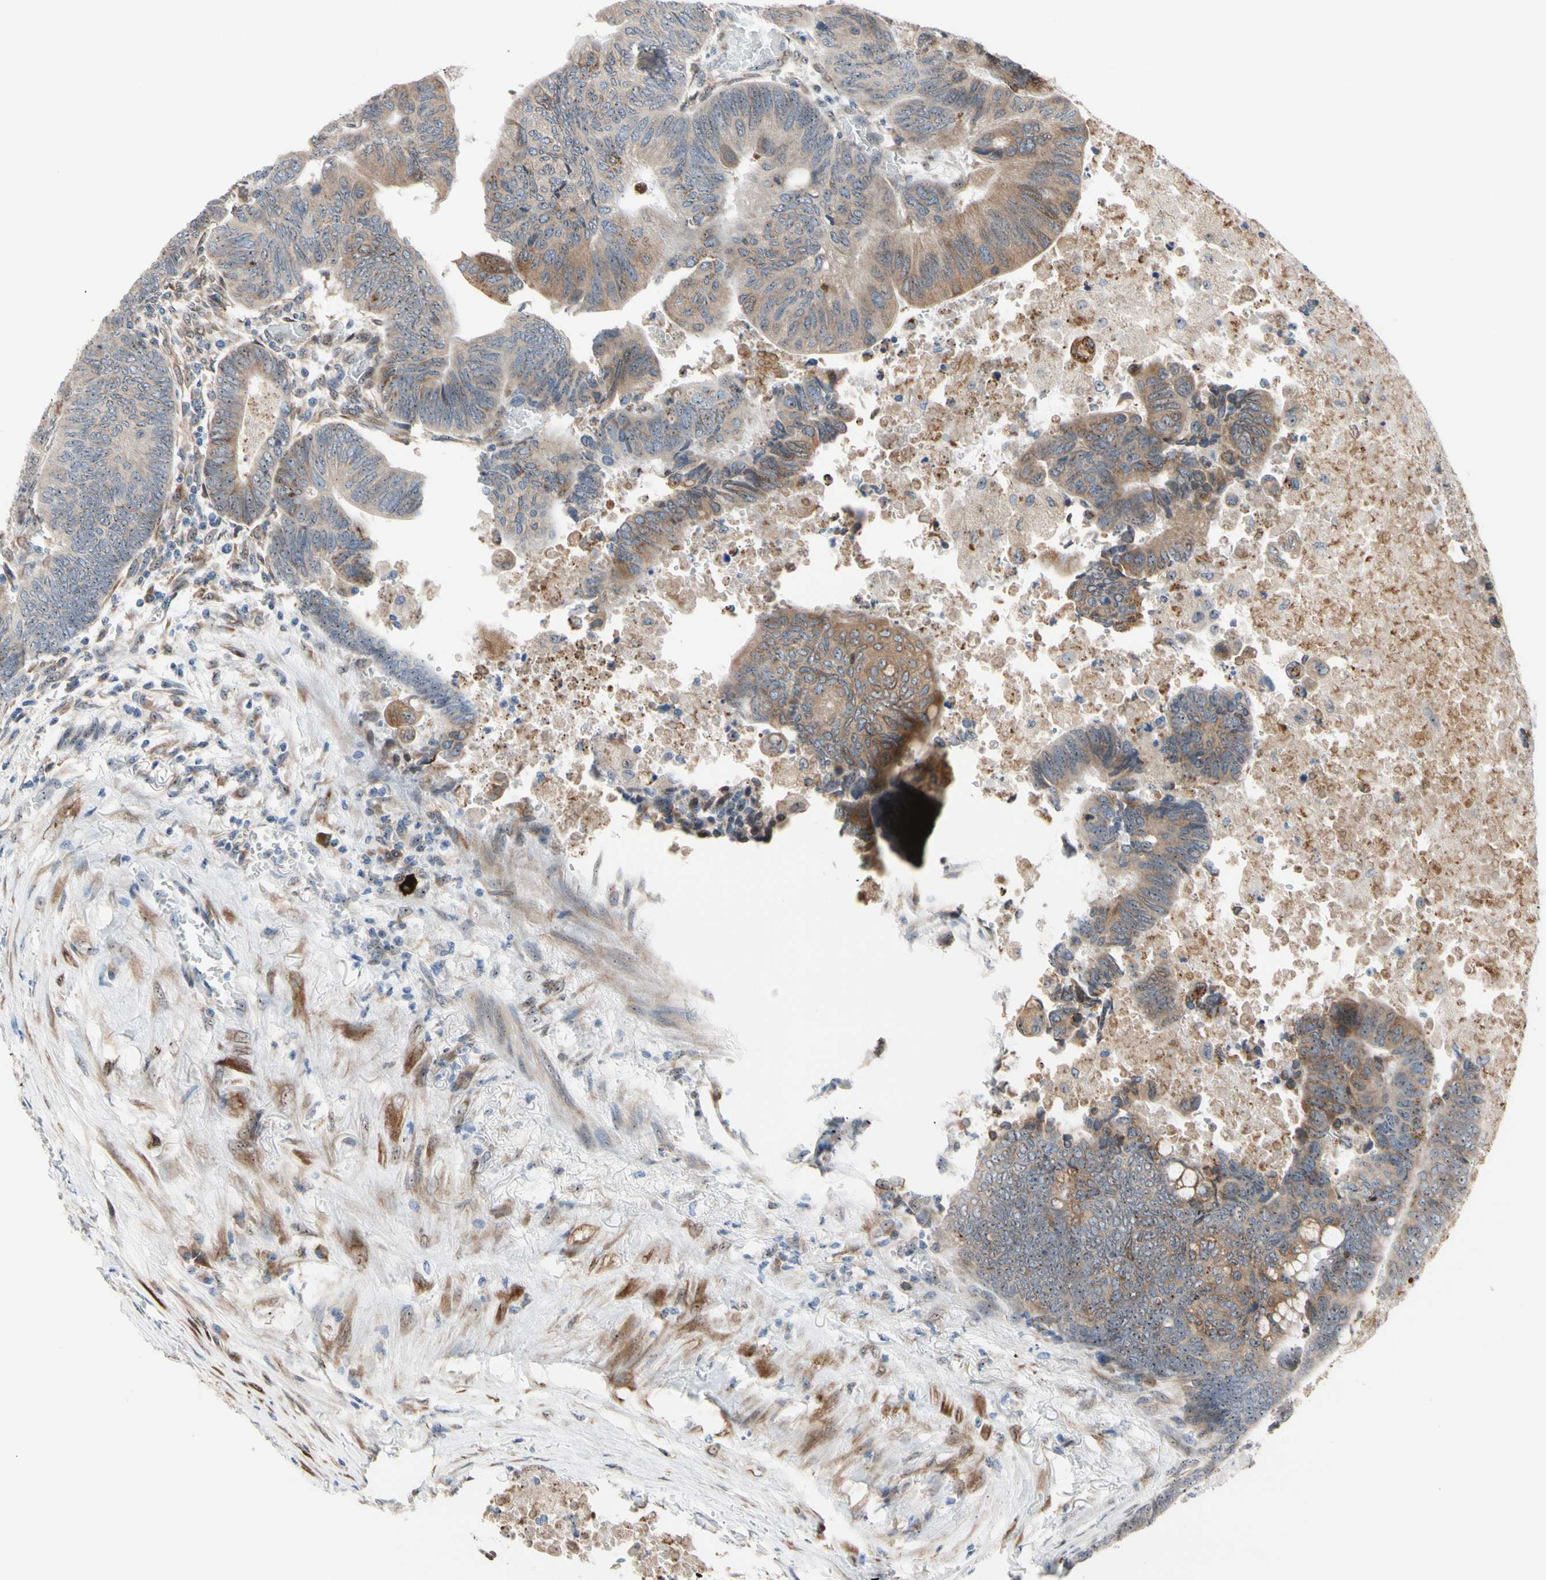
{"staining": {"intensity": "weak", "quantity": ">75%", "location": "cytoplasmic/membranous"}, "tissue": "colorectal cancer", "cell_type": "Tumor cells", "image_type": "cancer", "snomed": [{"axis": "morphology", "description": "Normal tissue, NOS"}, {"axis": "morphology", "description": "Adenocarcinoma, NOS"}, {"axis": "topography", "description": "Rectum"}, {"axis": "topography", "description": "Peripheral nerve tissue"}], "caption": "Protein analysis of colorectal cancer (adenocarcinoma) tissue shows weak cytoplasmic/membranous positivity in about >75% of tumor cells. Immunohistochemistry (ihc) stains the protein in brown and the nuclei are stained blue.", "gene": "TMED7", "patient": {"sex": "male", "age": 92}}